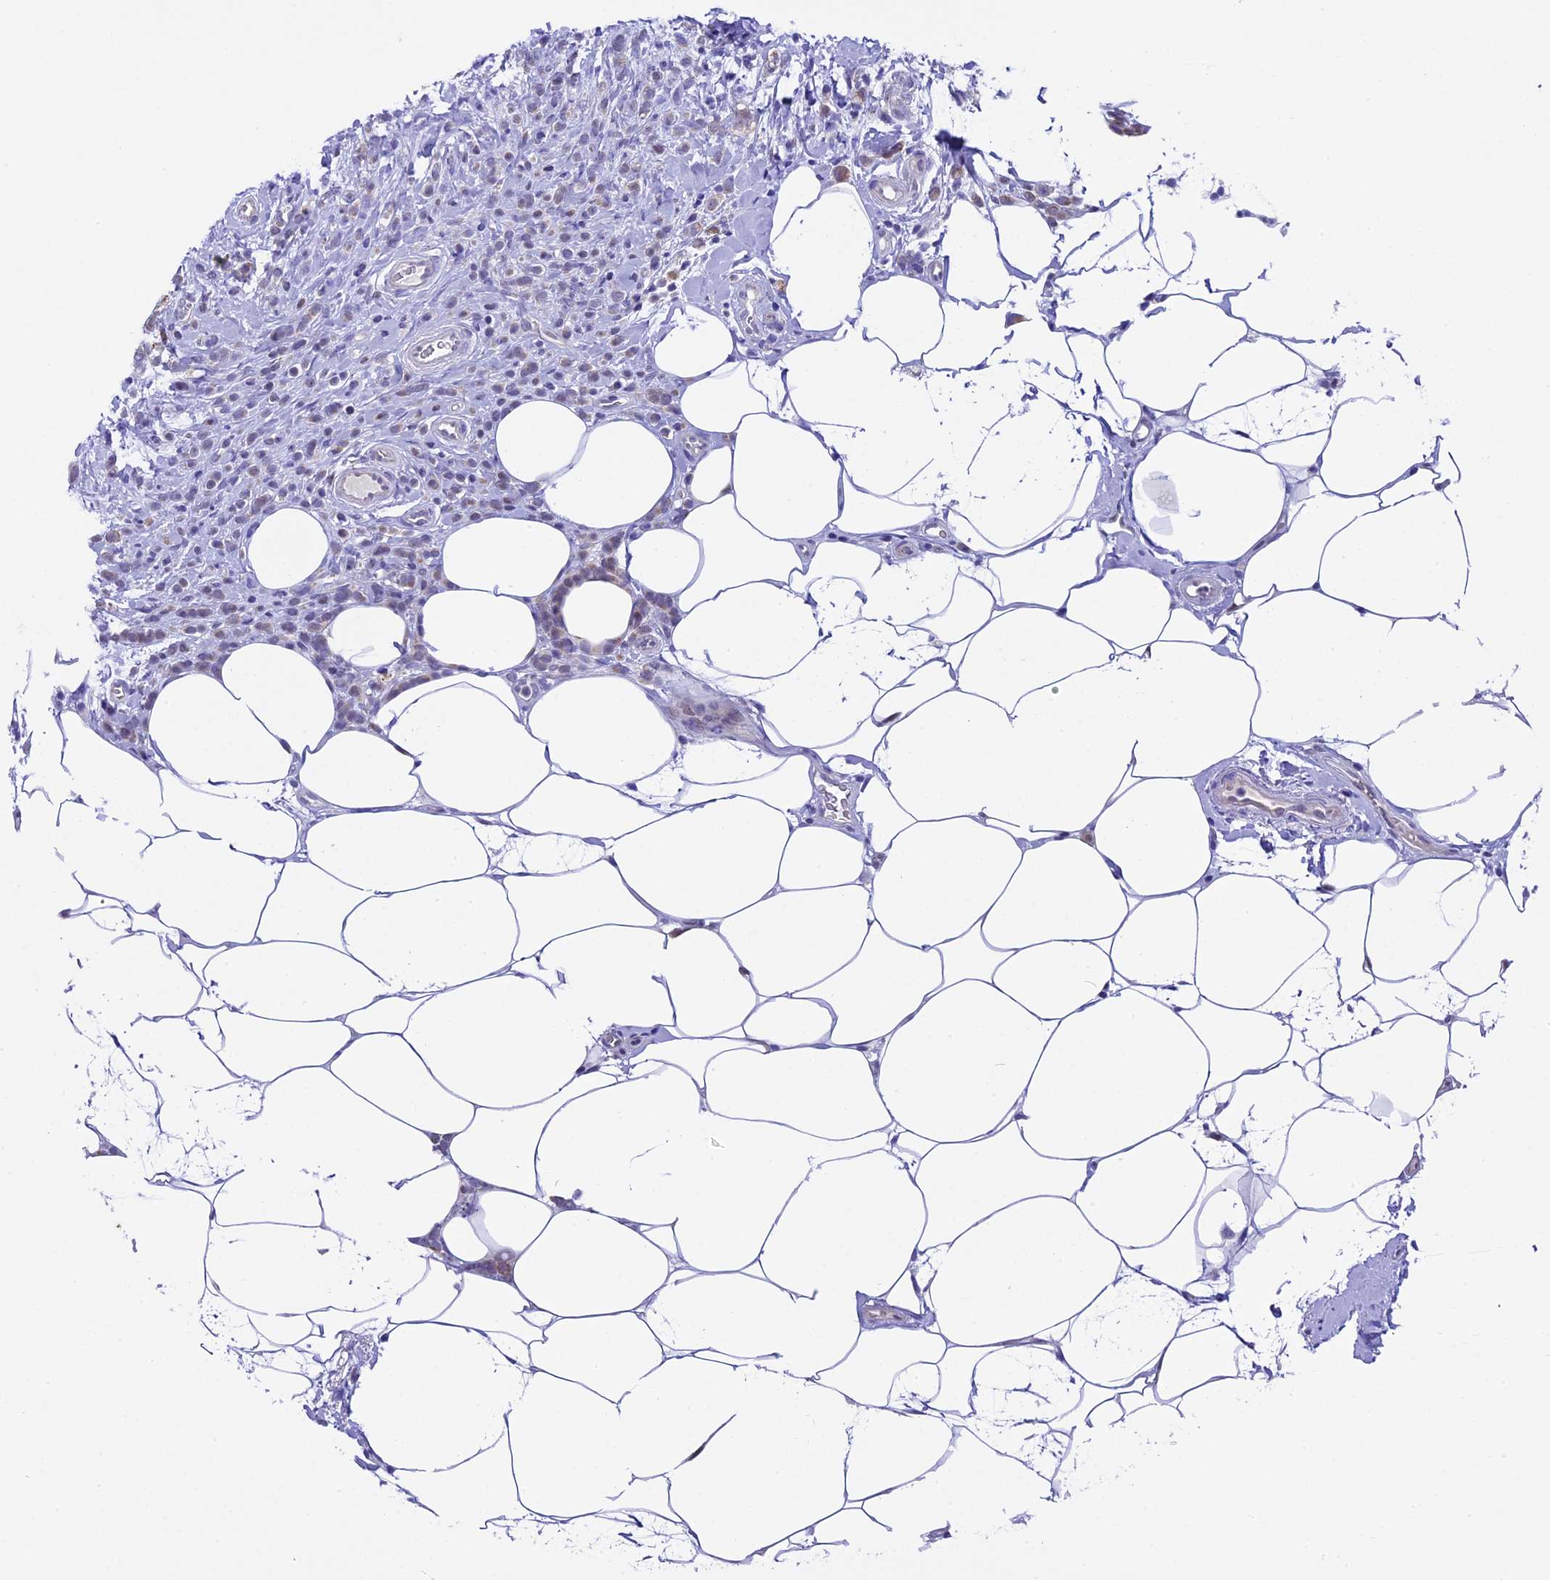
{"staining": {"intensity": "weak", "quantity": "<25%", "location": "nuclear"}, "tissue": "breast cancer", "cell_type": "Tumor cells", "image_type": "cancer", "snomed": [{"axis": "morphology", "description": "Lobular carcinoma"}, {"axis": "topography", "description": "Breast"}], "caption": "Immunohistochemistry (IHC) photomicrograph of human breast lobular carcinoma stained for a protein (brown), which shows no expression in tumor cells.", "gene": "OSGEP", "patient": {"sex": "female", "age": 58}}